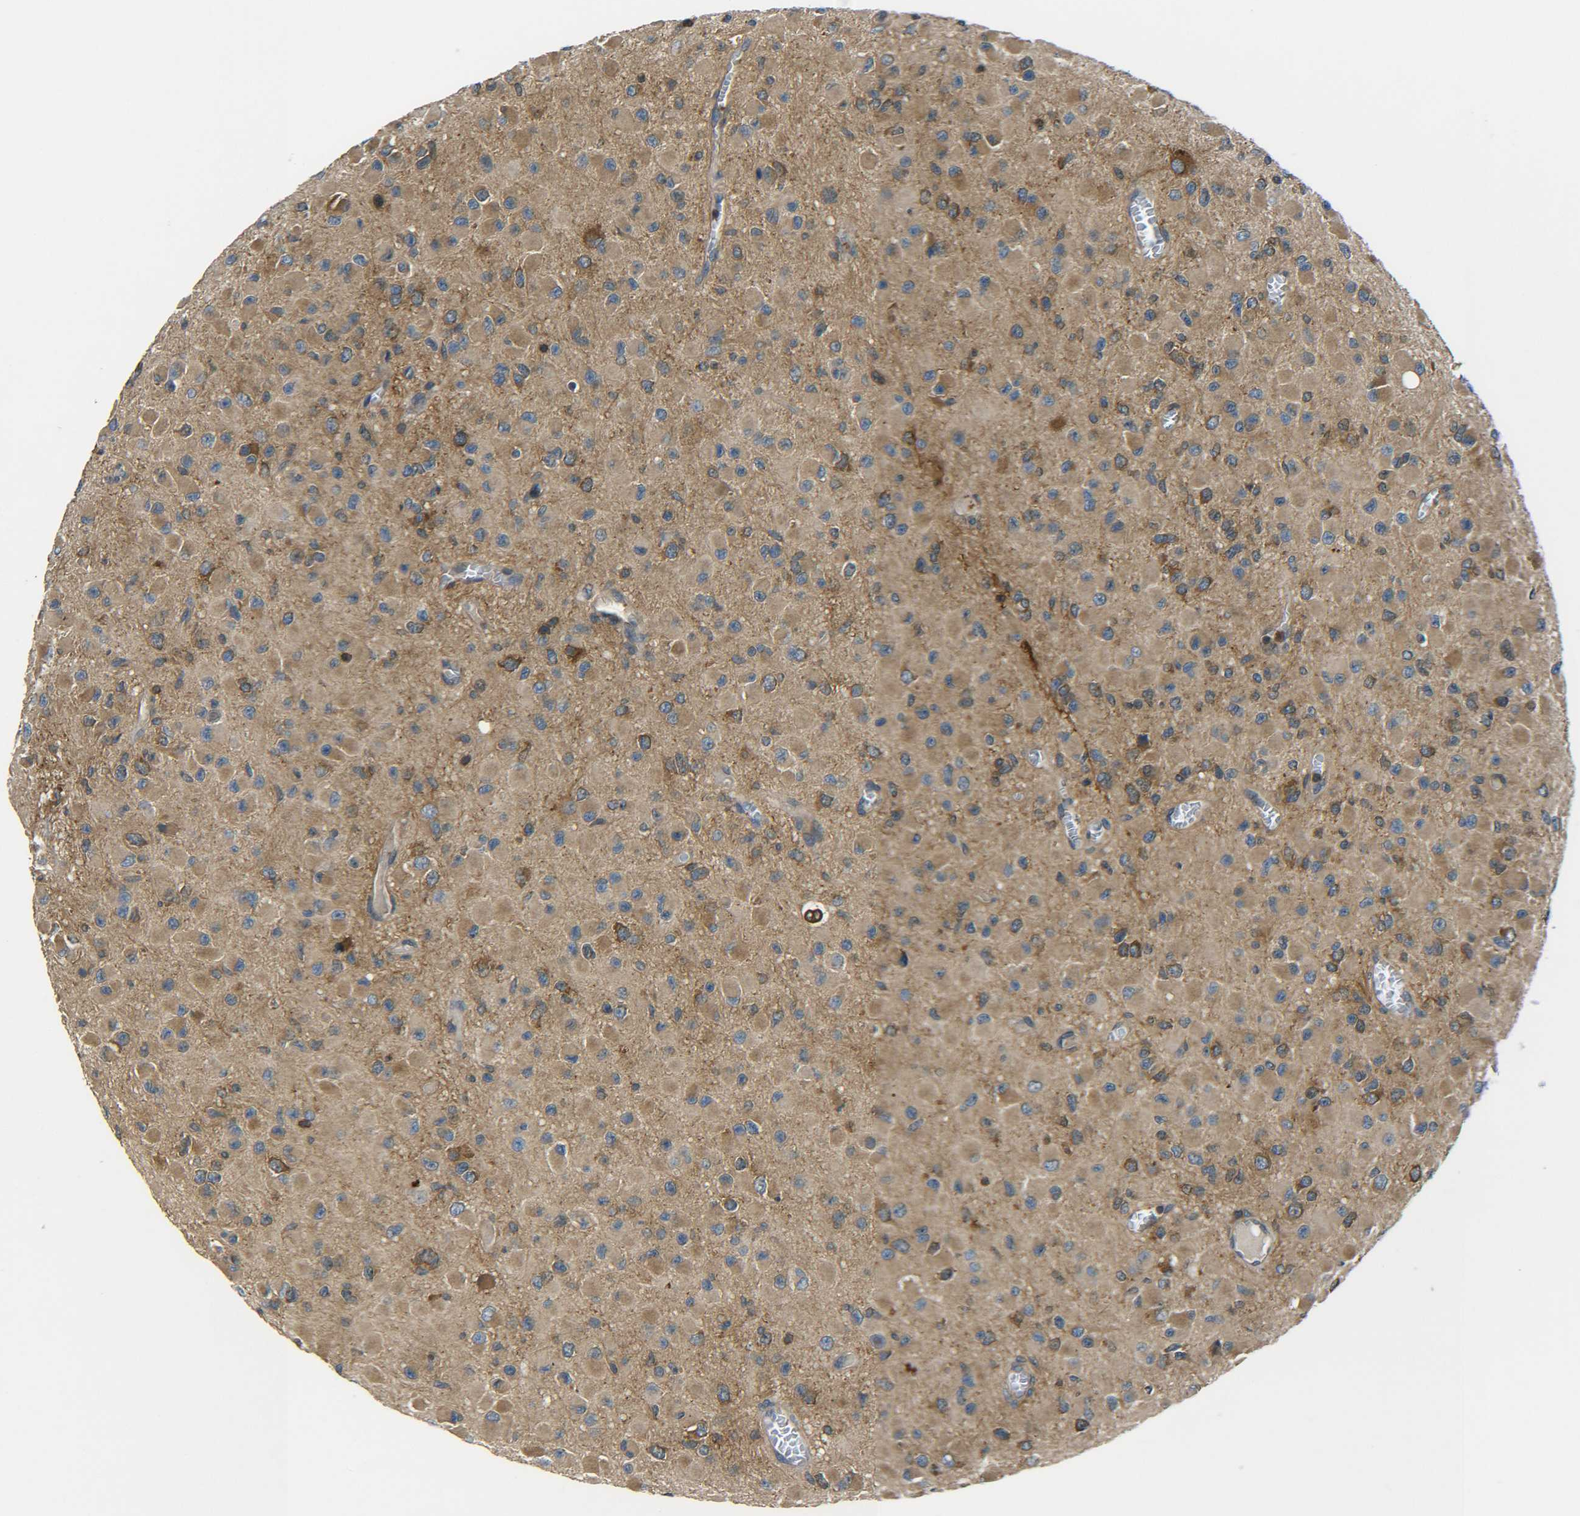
{"staining": {"intensity": "moderate", "quantity": ">75%", "location": "cytoplasmic/membranous"}, "tissue": "glioma", "cell_type": "Tumor cells", "image_type": "cancer", "snomed": [{"axis": "morphology", "description": "Glioma, malignant, Low grade"}, {"axis": "topography", "description": "Brain"}], "caption": "Protein analysis of malignant glioma (low-grade) tissue displays moderate cytoplasmic/membranous positivity in approximately >75% of tumor cells.", "gene": "PREB", "patient": {"sex": "male", "age": 42}}